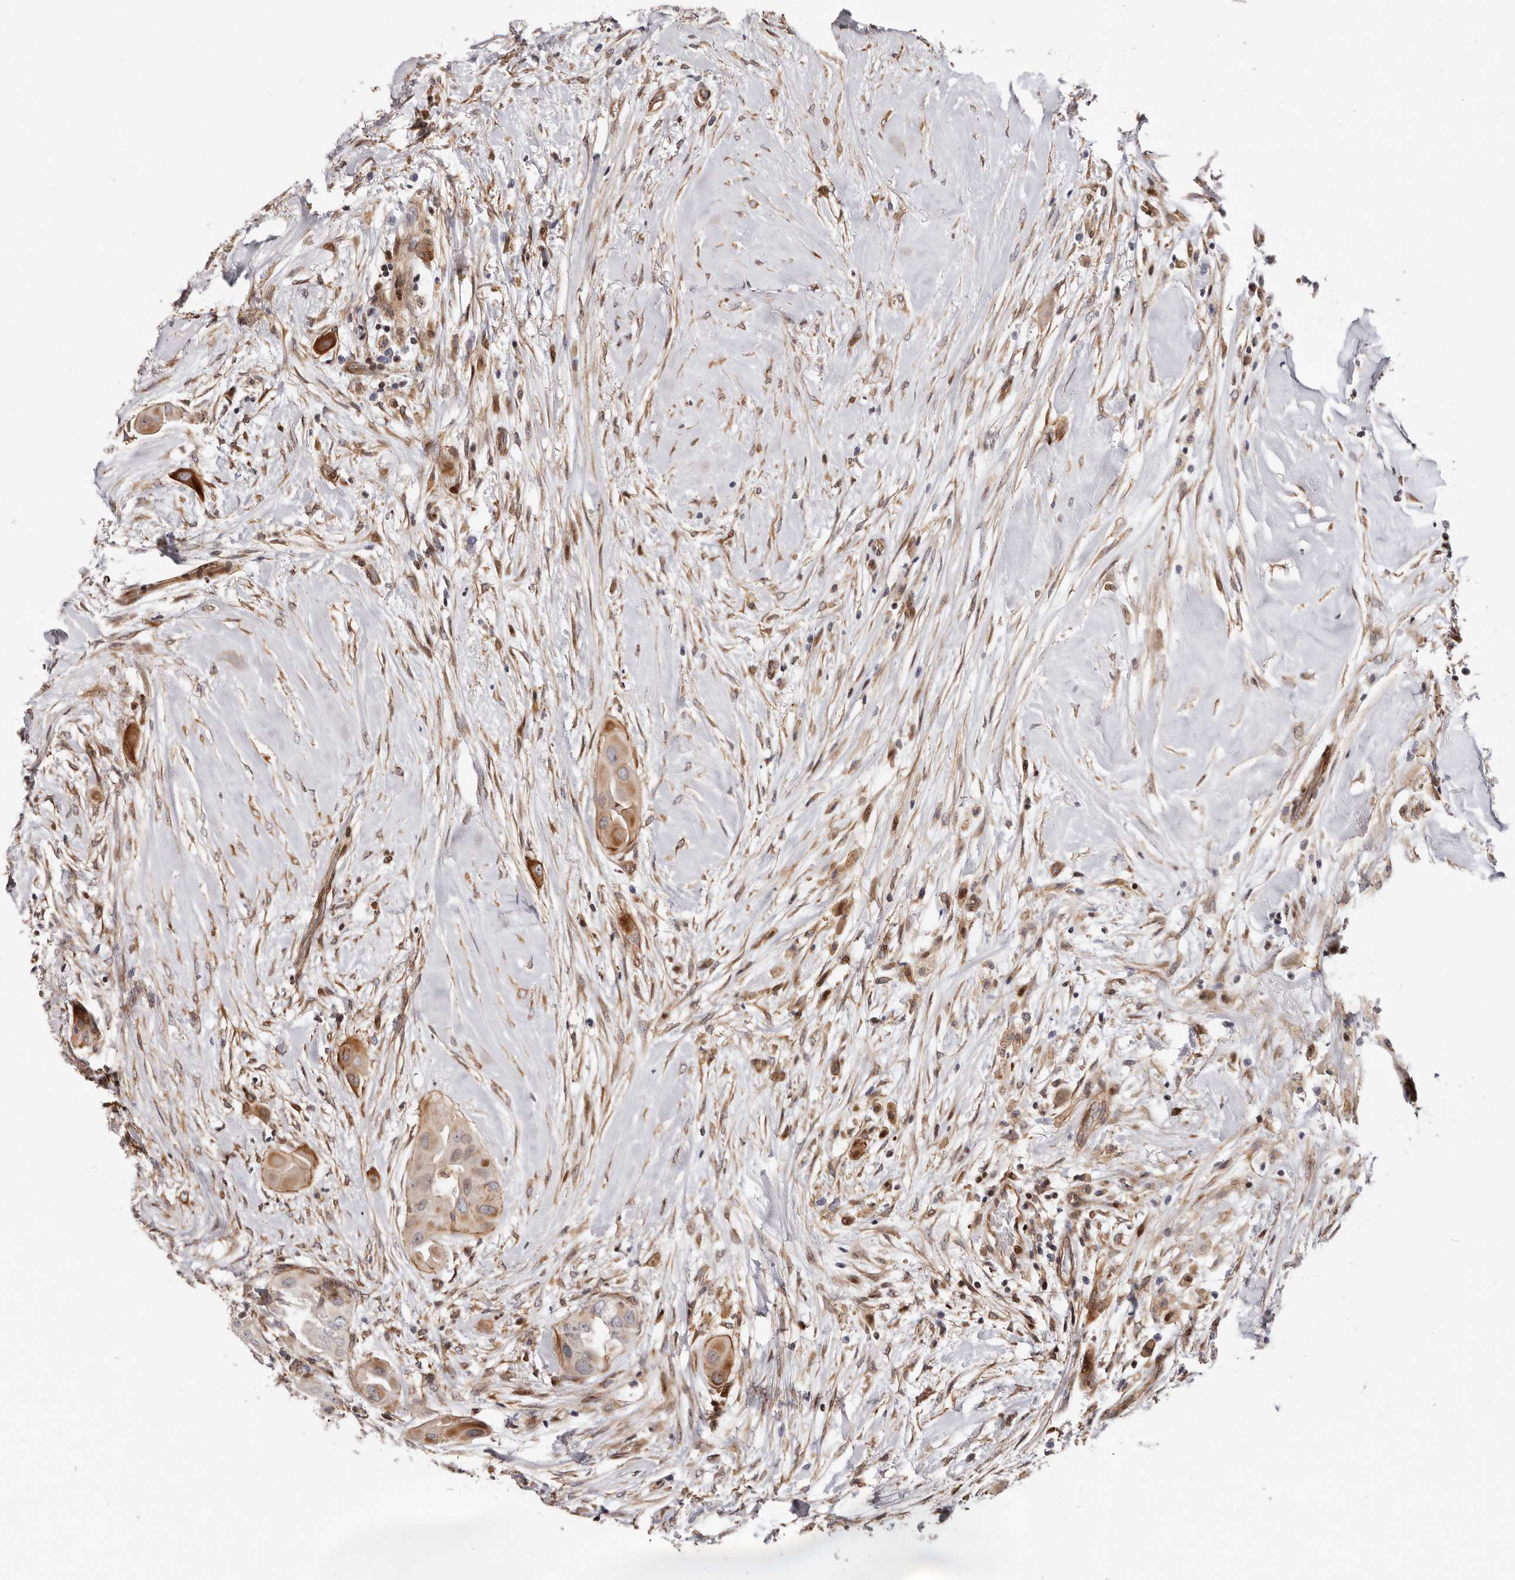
{"staining": {"intensity": "moderate", "quantity": ">75%", "location": "cytoplasmic/membranous,nuclear"}, "tissue": "thyroid cancer", "cell_type": "Tumor cells", "image_type": "cancer", "snomed": [{"axis": "morphology", "description": "Papillary adenocarcinoma, NOS"}, {"axis": "topography", "description": "Thyroid gland"}], "caption": "Human thyroid cancer stained with a protein marker exhibits moderate staining in tumor cells.", "gene": "EPHX3", "patient": {"sex": "female", "age": 59}}